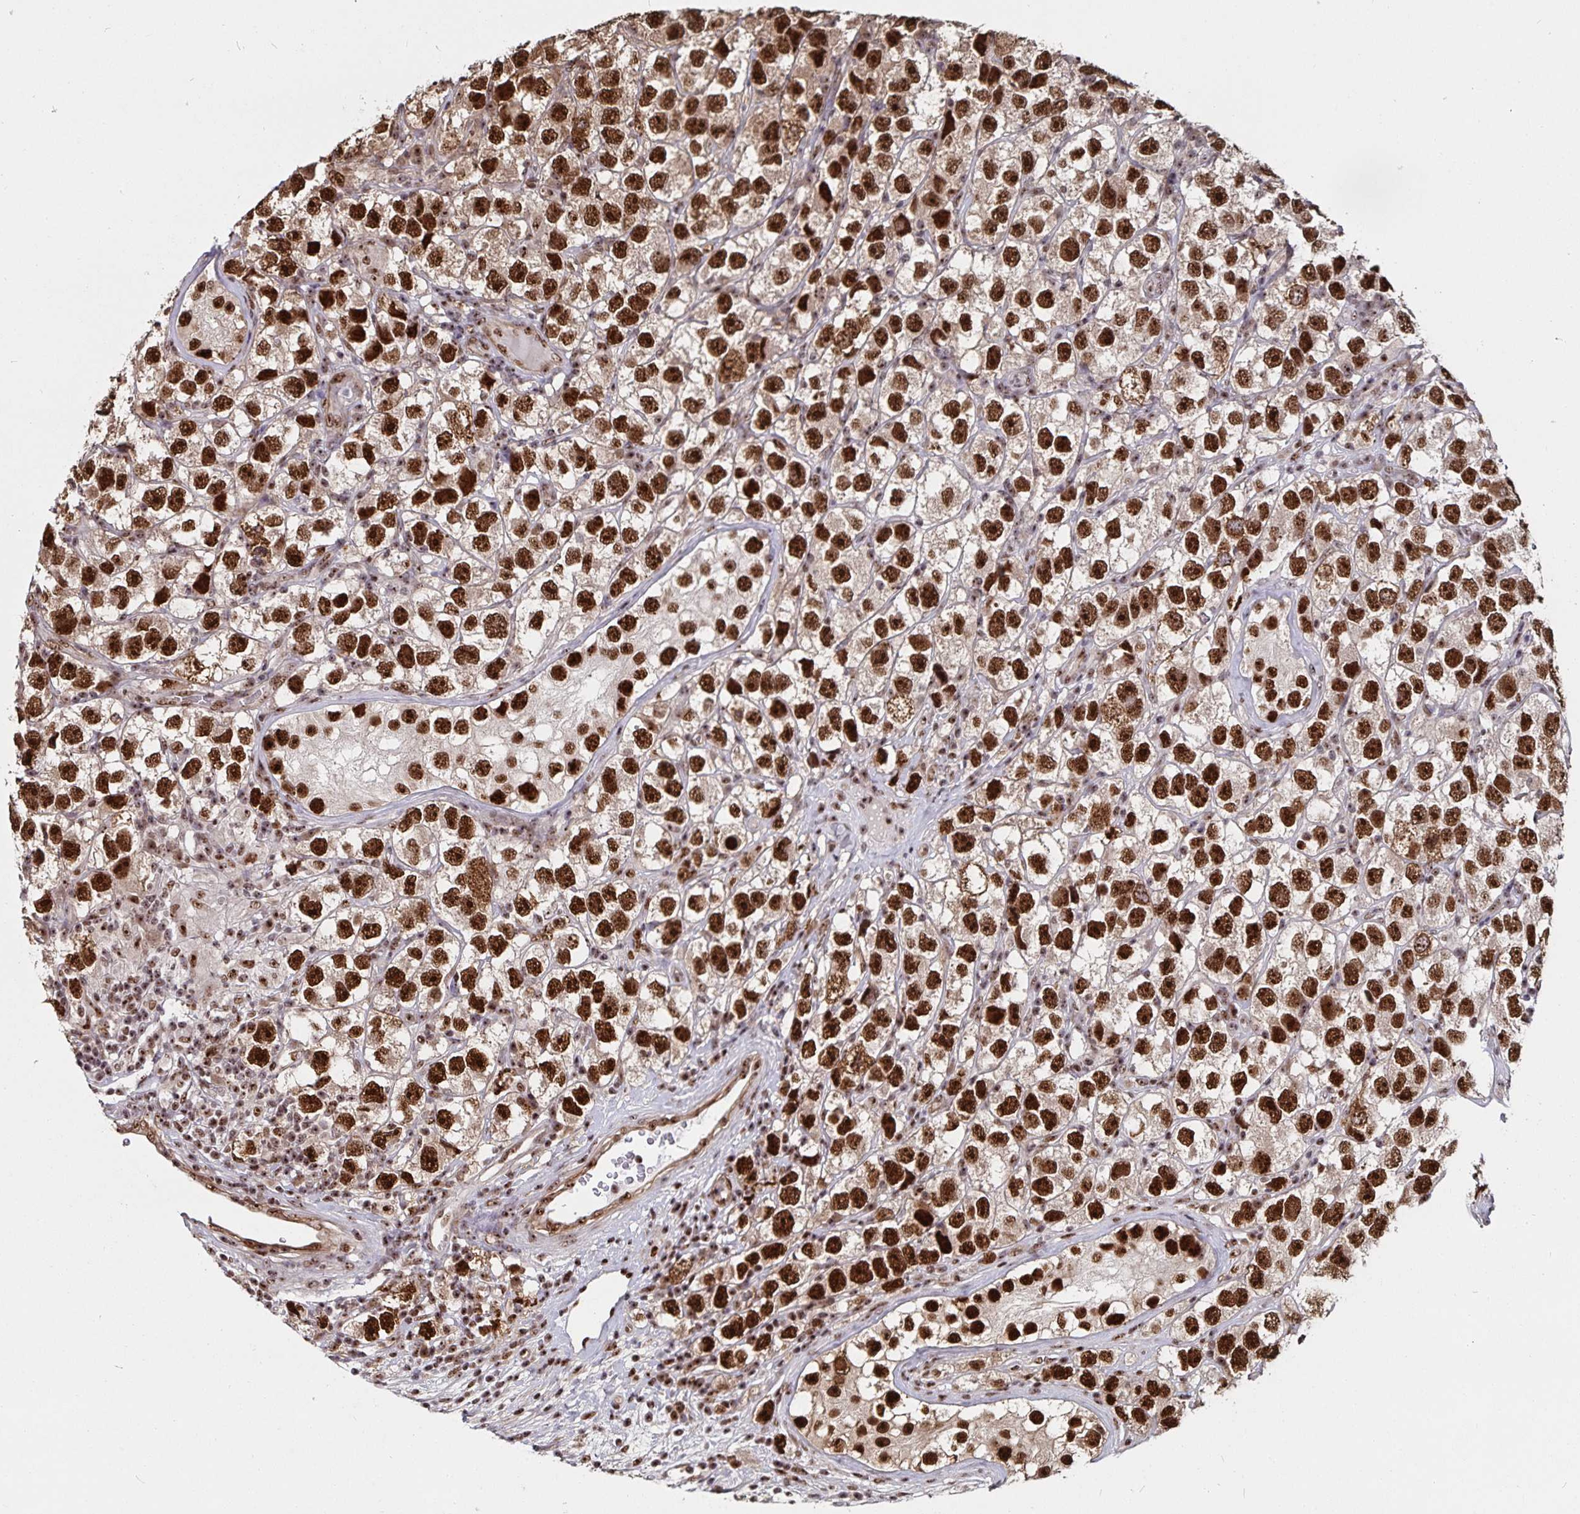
{"staining": {"intensity": "strong", "quantity": ">75%", "location": "nuclear"}, "tissue": "testis cancer", "cell_type": "Tumor cells", "image_type": "cancer", "snomed": [{"axis": "morphology", "description": "Seminoma, NOS"}, {"axis": "topography", "description": "Testis"}], "caption": "Approximately >75% of tumor cells in human seminoma (testis) exhibit strong nuclear protein positivity as visualized by brown immunohistochemical staining.", "gene": "LAS1L", "patient": {"sex": "male", "age": 26}}